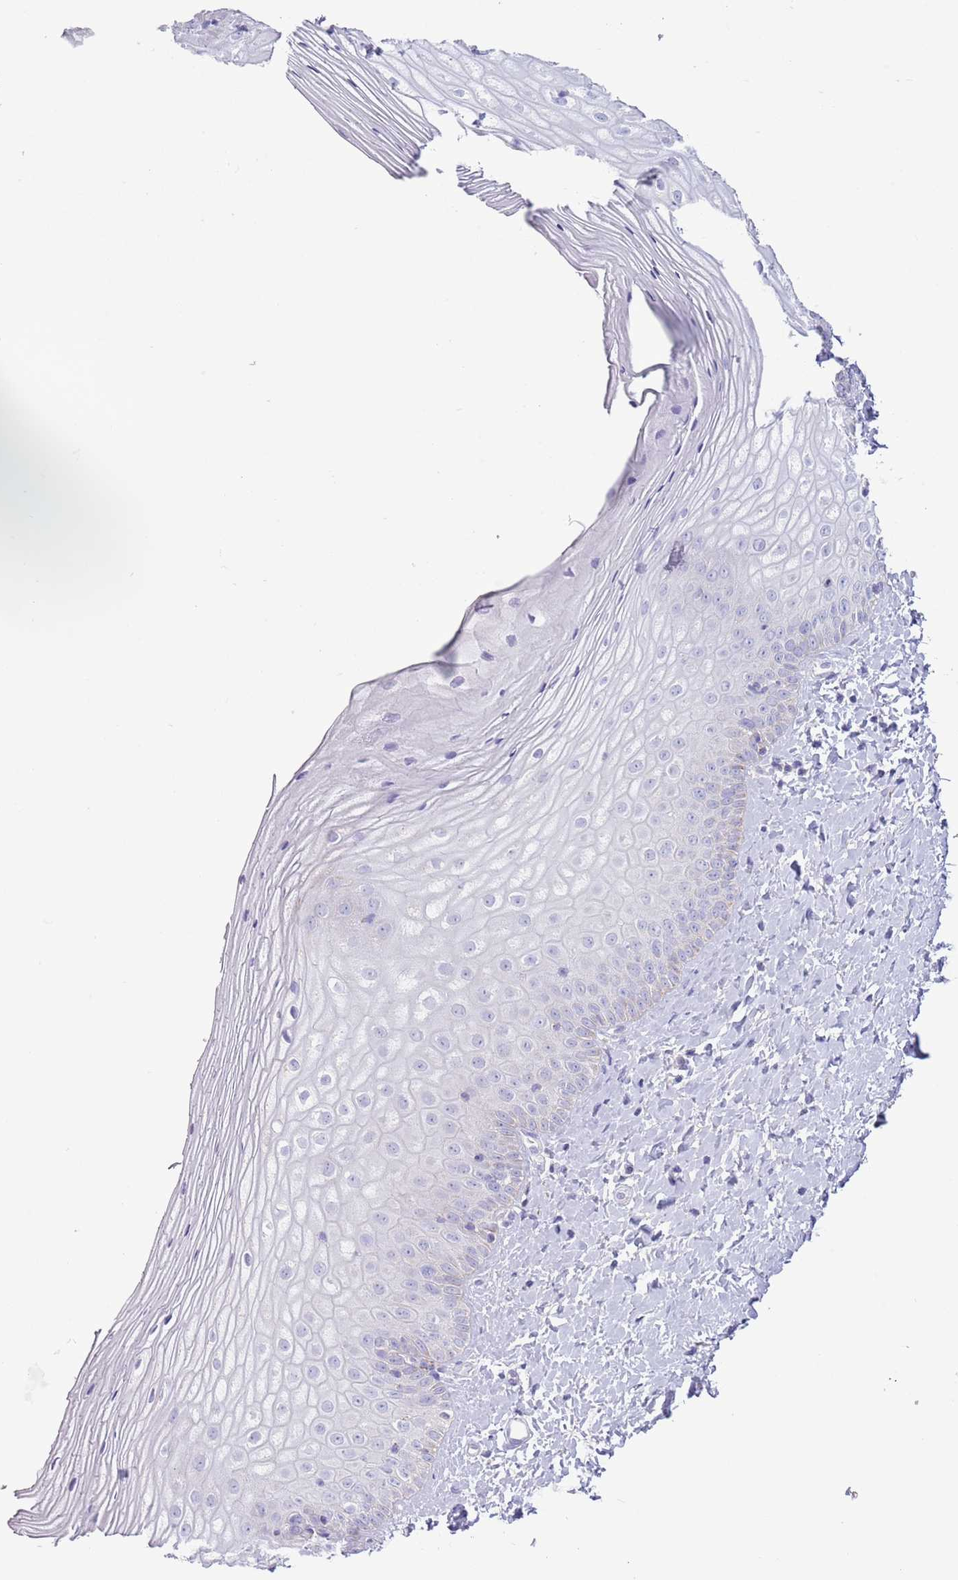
{"staining": {"intensity": "weak", "quantity": "<25%", "location": "cytoplasmic/membranous"}, "tissue": "vagina", "cell_type": "Squamous epithelial cells", "image_type": "normal", "snomed": [{"axis": "morphology", "description": "Normal tissue, NOS"}, {"axis": "topography", "description": "Vagina"}], "caption": "This is an immunohistochemistry micrograph of benign vagina. There is no staining in squamous epithelial cells.", "gene": "ATP6V1B1", "patient": {"sex": "female", "age": 65}}